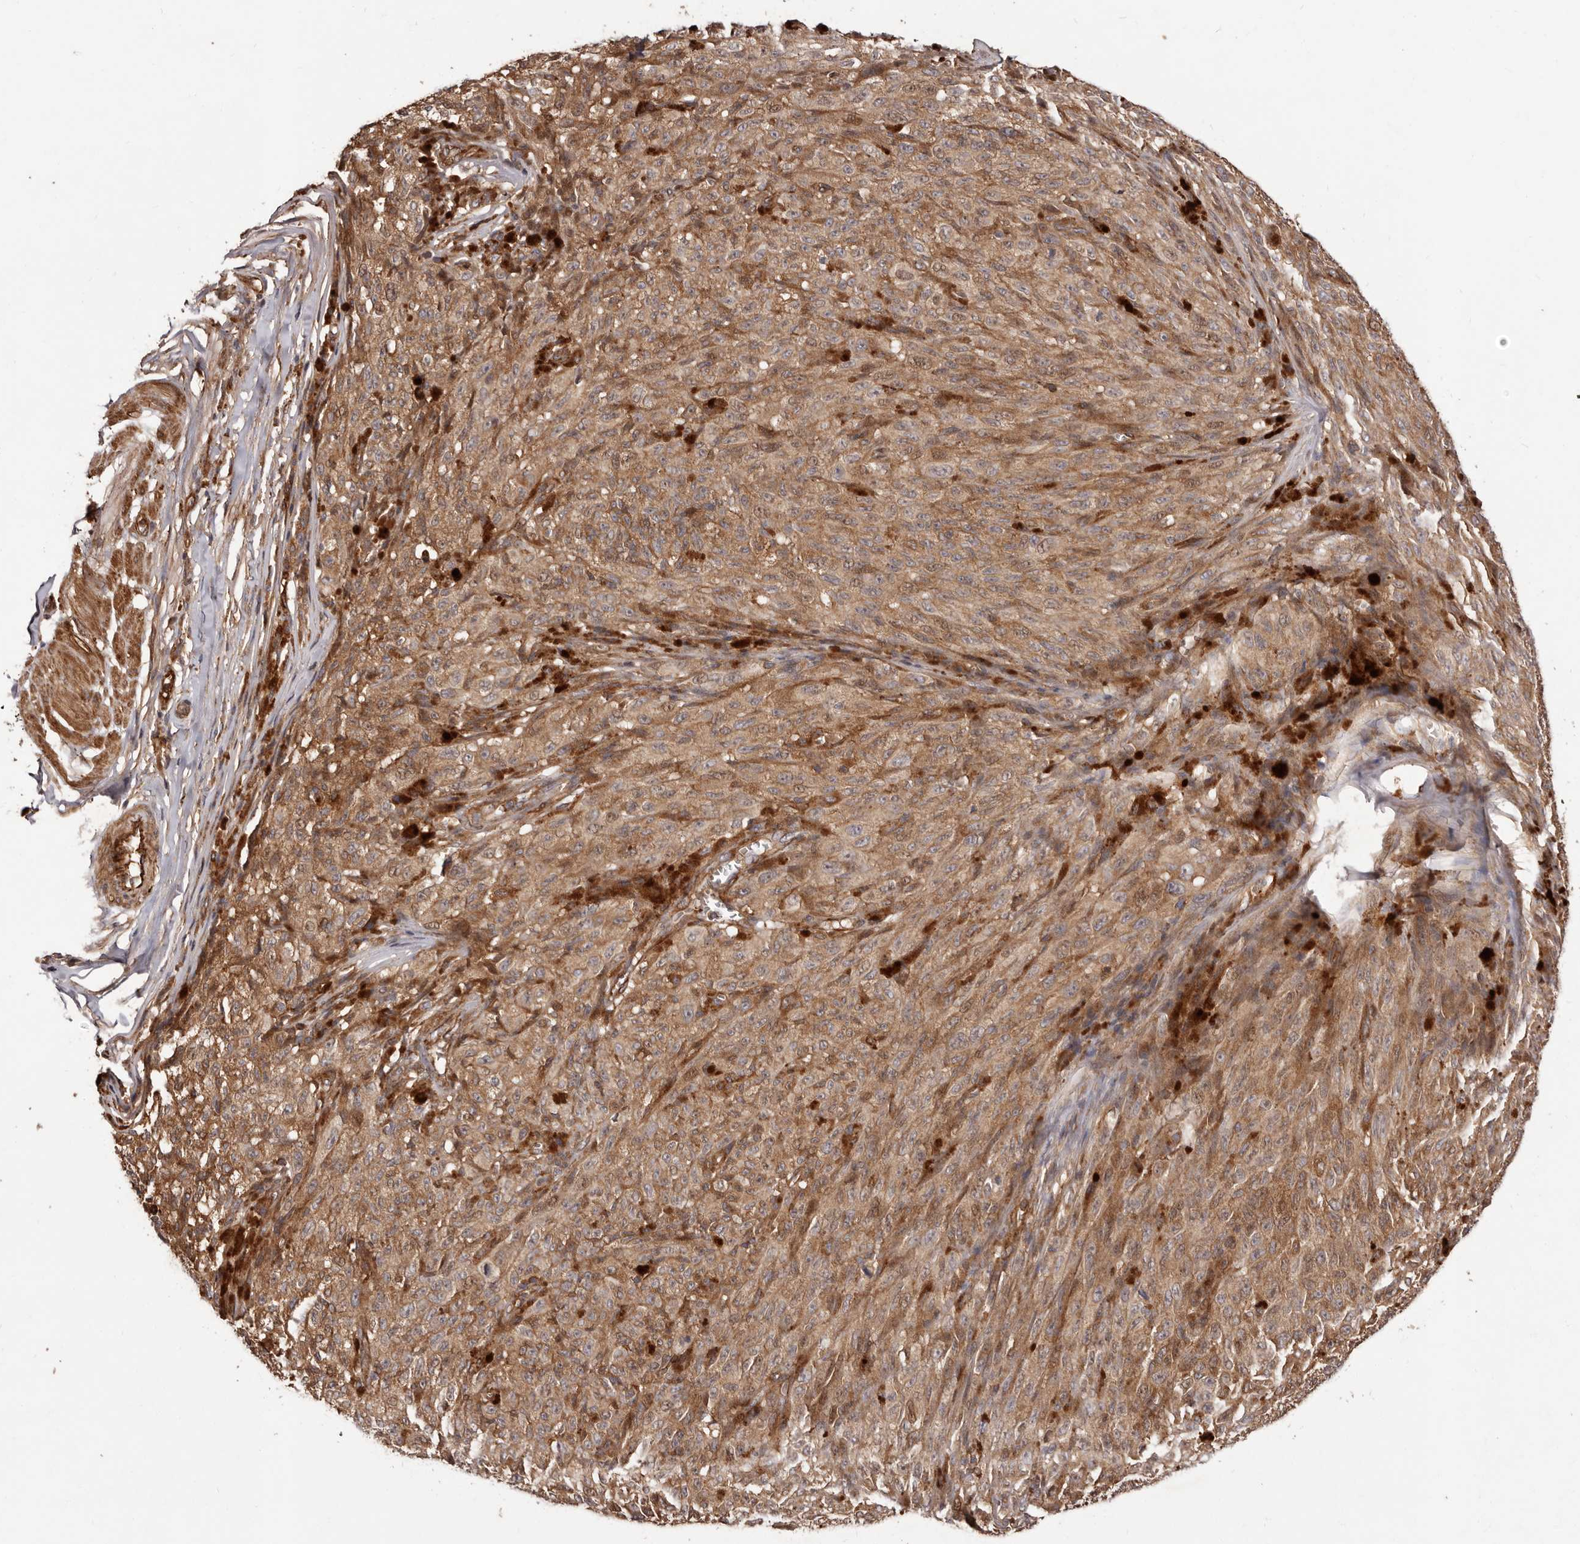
{"staining": {"intensity": "moderate", "quantity": ">75%", "location": "cytoplasmic/membranous"}, "tissue": "melanoma", "cell_type": "Tumor cells", "image_type": "cancer", "snomed": [{"axis": "morphology", "description": "Malignant melanoma, NOS"}, {"axis": "topography", "description": "Skin"}], "caption": "Protein staining shows moderate cytoplasmic/membranous expression in about >75% of tumor cells in malignant melanoma. Nuclei are stained in blue.", "gene": "GTPBP1", "patient": {"sex": "female", "age": 82}}